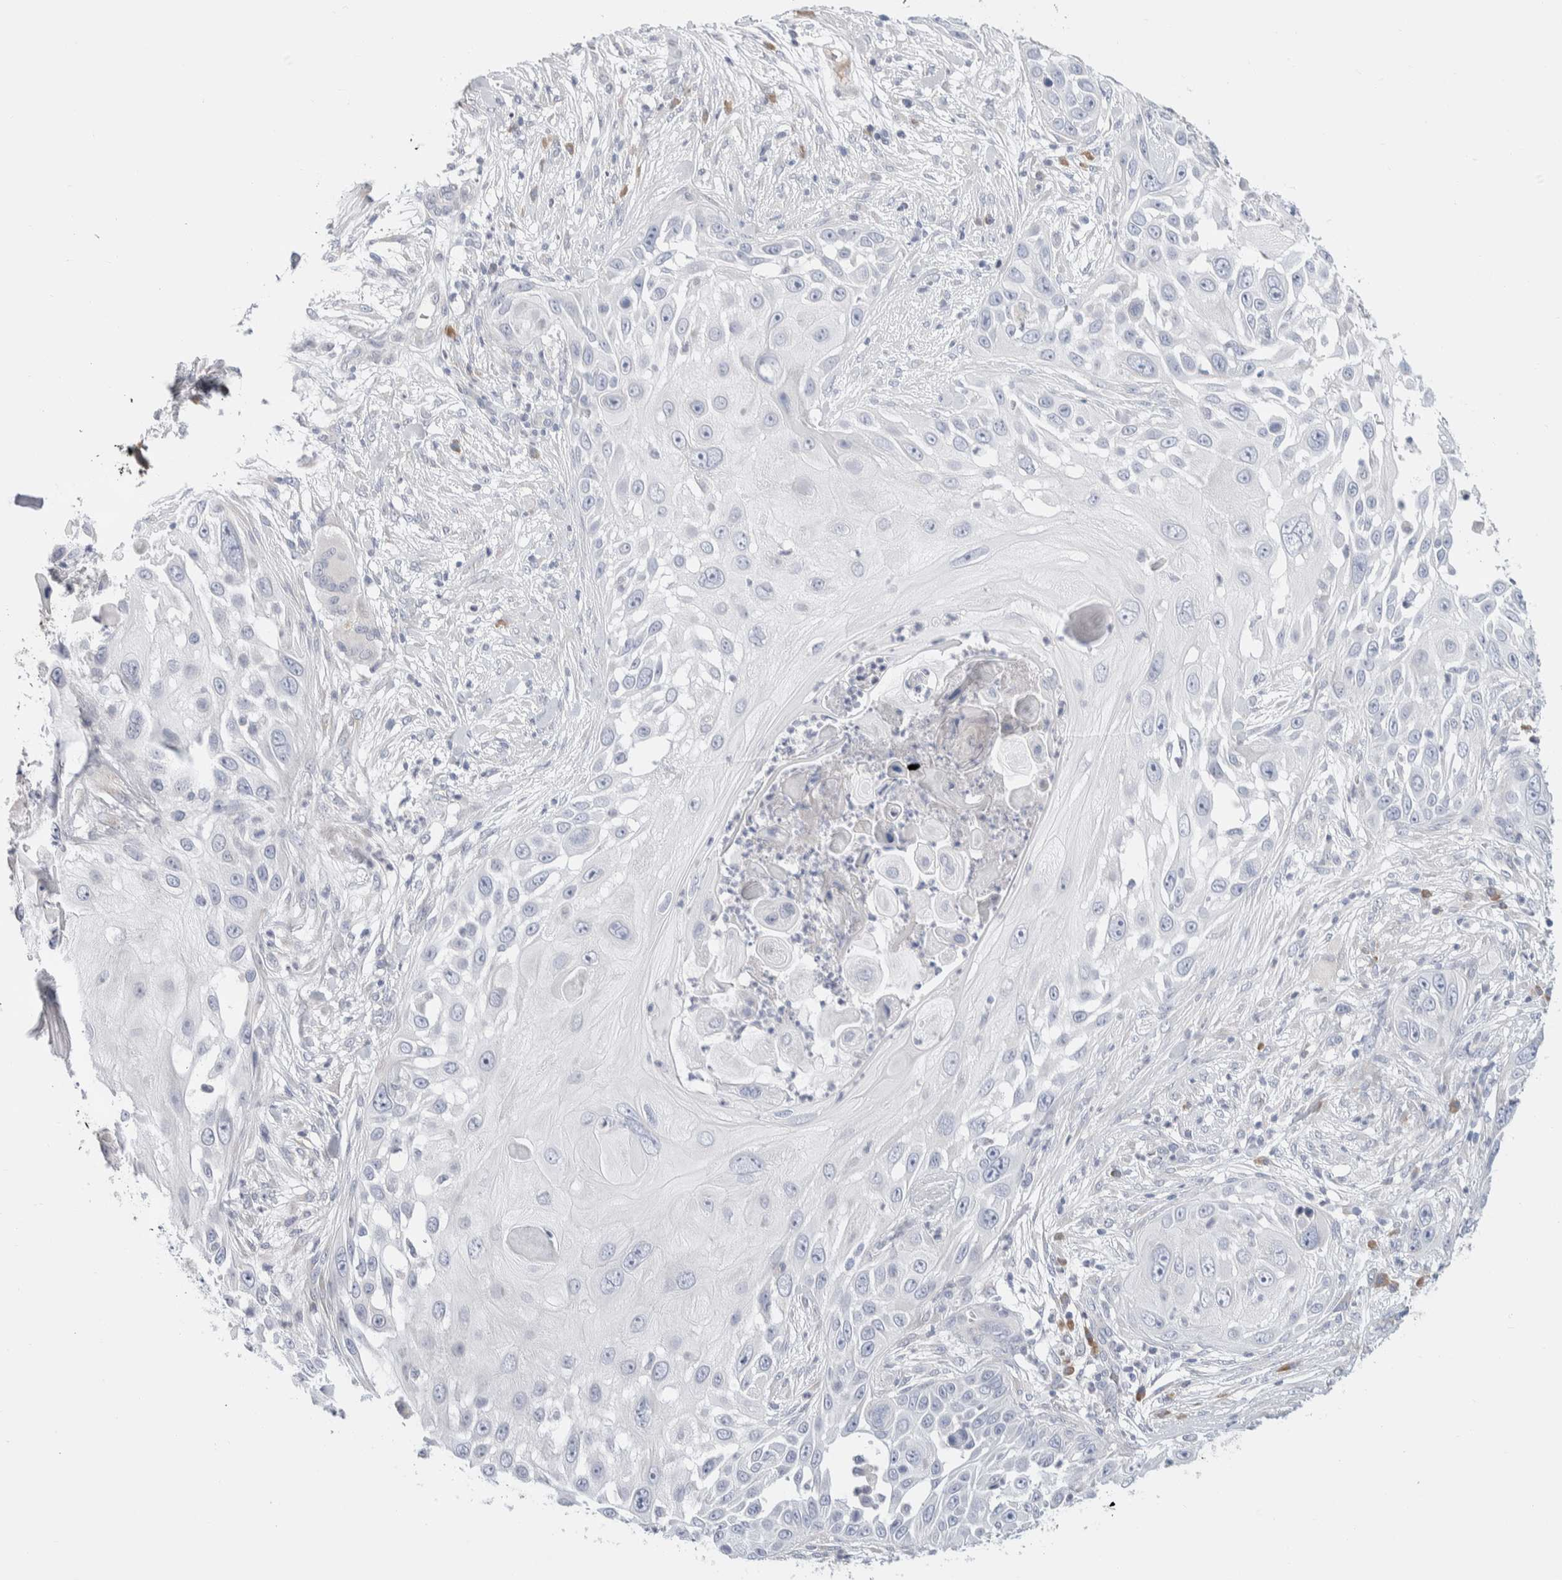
{"staining": {"intensity": "negative", "quantity": "none", "location": "none"}, "tissue": "skin cancer", "cell_type": "Tumor cells", "image_type": "cancer", "snomed": [{"axis": "morphology", "description": "Squamous cell carcinoma, NOS"}, {"axis": "topography", "description": "Skin"}], "caption": "Immunohistochemistry (IHC) image of neoplastic tissue: human squamous cell carcinoma (skin) stained with DAB shows no significant protein staining in tumor cells. The staining was performed using DAB (3,3'-diaminobenzidine) to visualize the protein expression in brown, while the nuclei were stained in blue with hematoxylin (Magnification: 20x).", "gene": "RUSF1", "patient": {"sex": "female", "age": 44}}